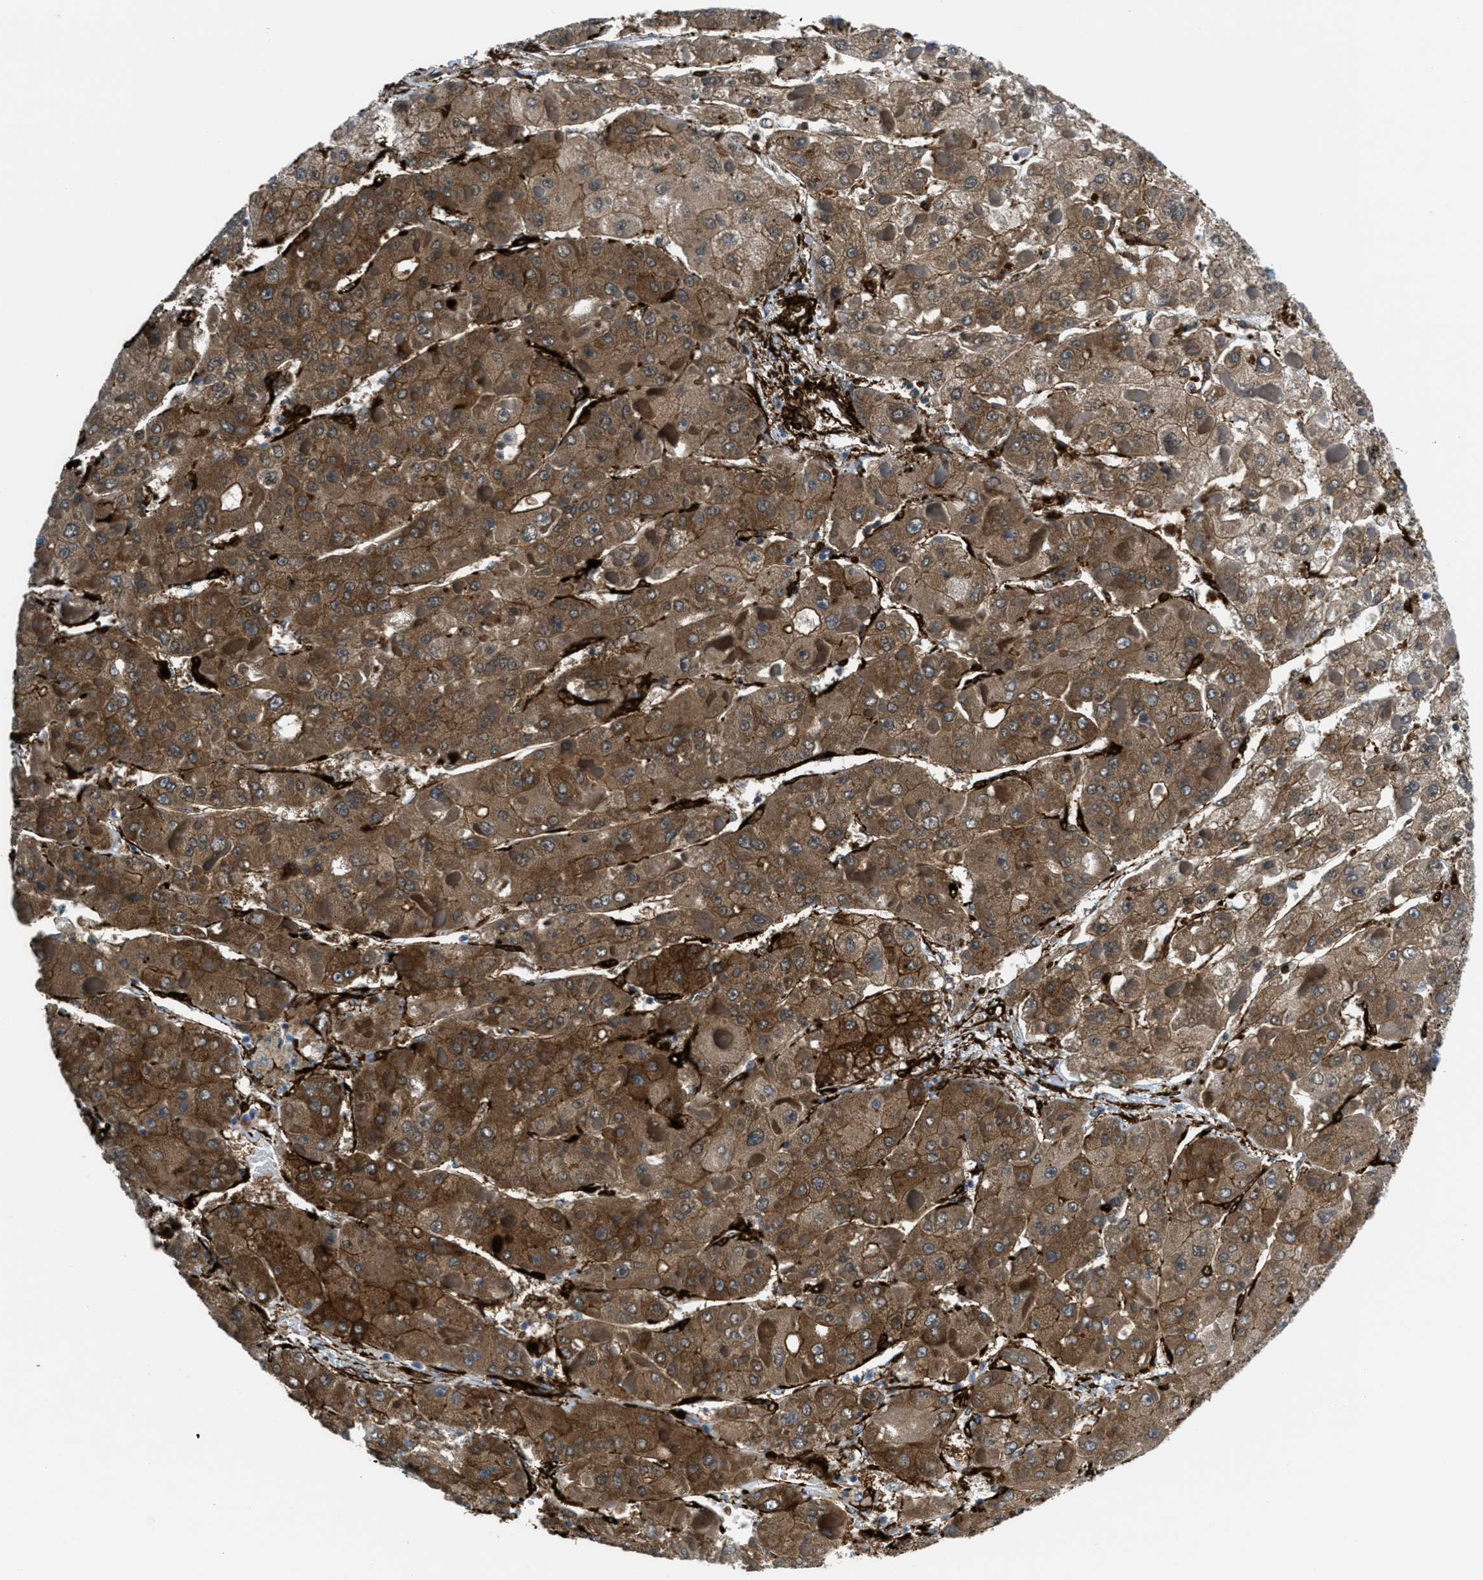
{"staining": {"intensity": "moderate", "quantity": ">75%", "location": "cytoplasmic/membranous"}, "tissue": "liver cancer", "cell_type": "Tumor cells", "image_type": "cancer", "snomed": [{"axis": "morphology", "description": "Carcinoma, Hepatocellular, NOS"}, {"axis": "topography", "description": "Liver"}], "caption": "Liver hepatocellular carcinoma stained with a brown dye exhibits moderate cytoplasmic/membranous positive positivity in approximately >75% of tumor cells.", "gene": "CALD1", "patient": {"sex": "female", "age": 73}}